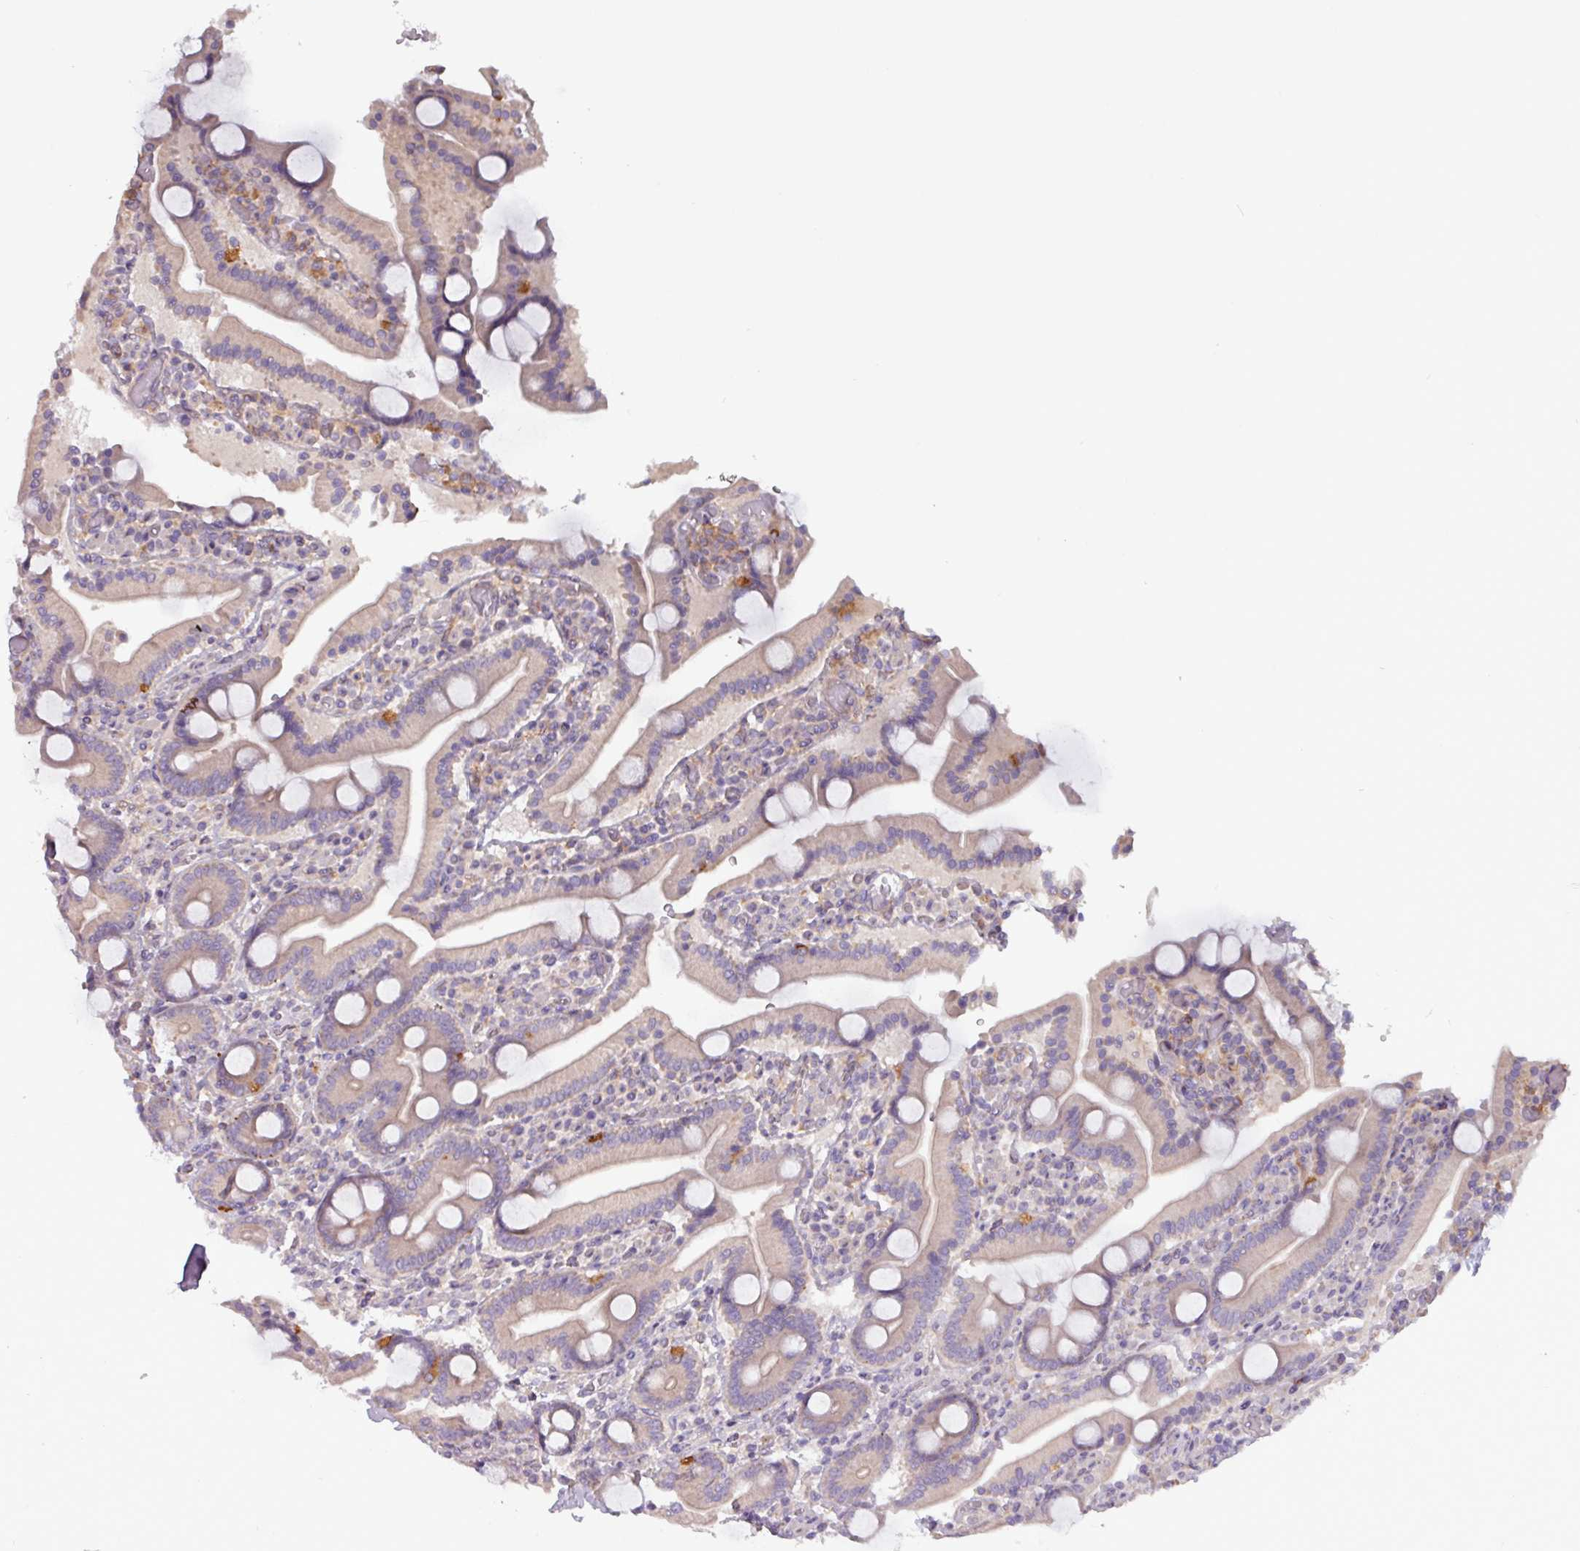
{"staining": {"intensity": "moderate", "quantity": "25%-75%", "location": "cytoplasmic/membranous"}, "tissue": "duodenum", "cell_type": "Glandular cells", "image_type": "normal", "snomed": [{"axis": "morphology", "description": "Normal tissue, NOS"}, {"axis": "topography", "description": "Duodenum"}], "caption": "A brown stain shows moderate cytoplasmic/membranous expression of a protein in glandular cells of unremarkable duodenum. (brown staining indicates protein expression, while blue staining denotes nuclei).", "gene": "PLIN2", "patient": {"sex": "male", "age": 55}}